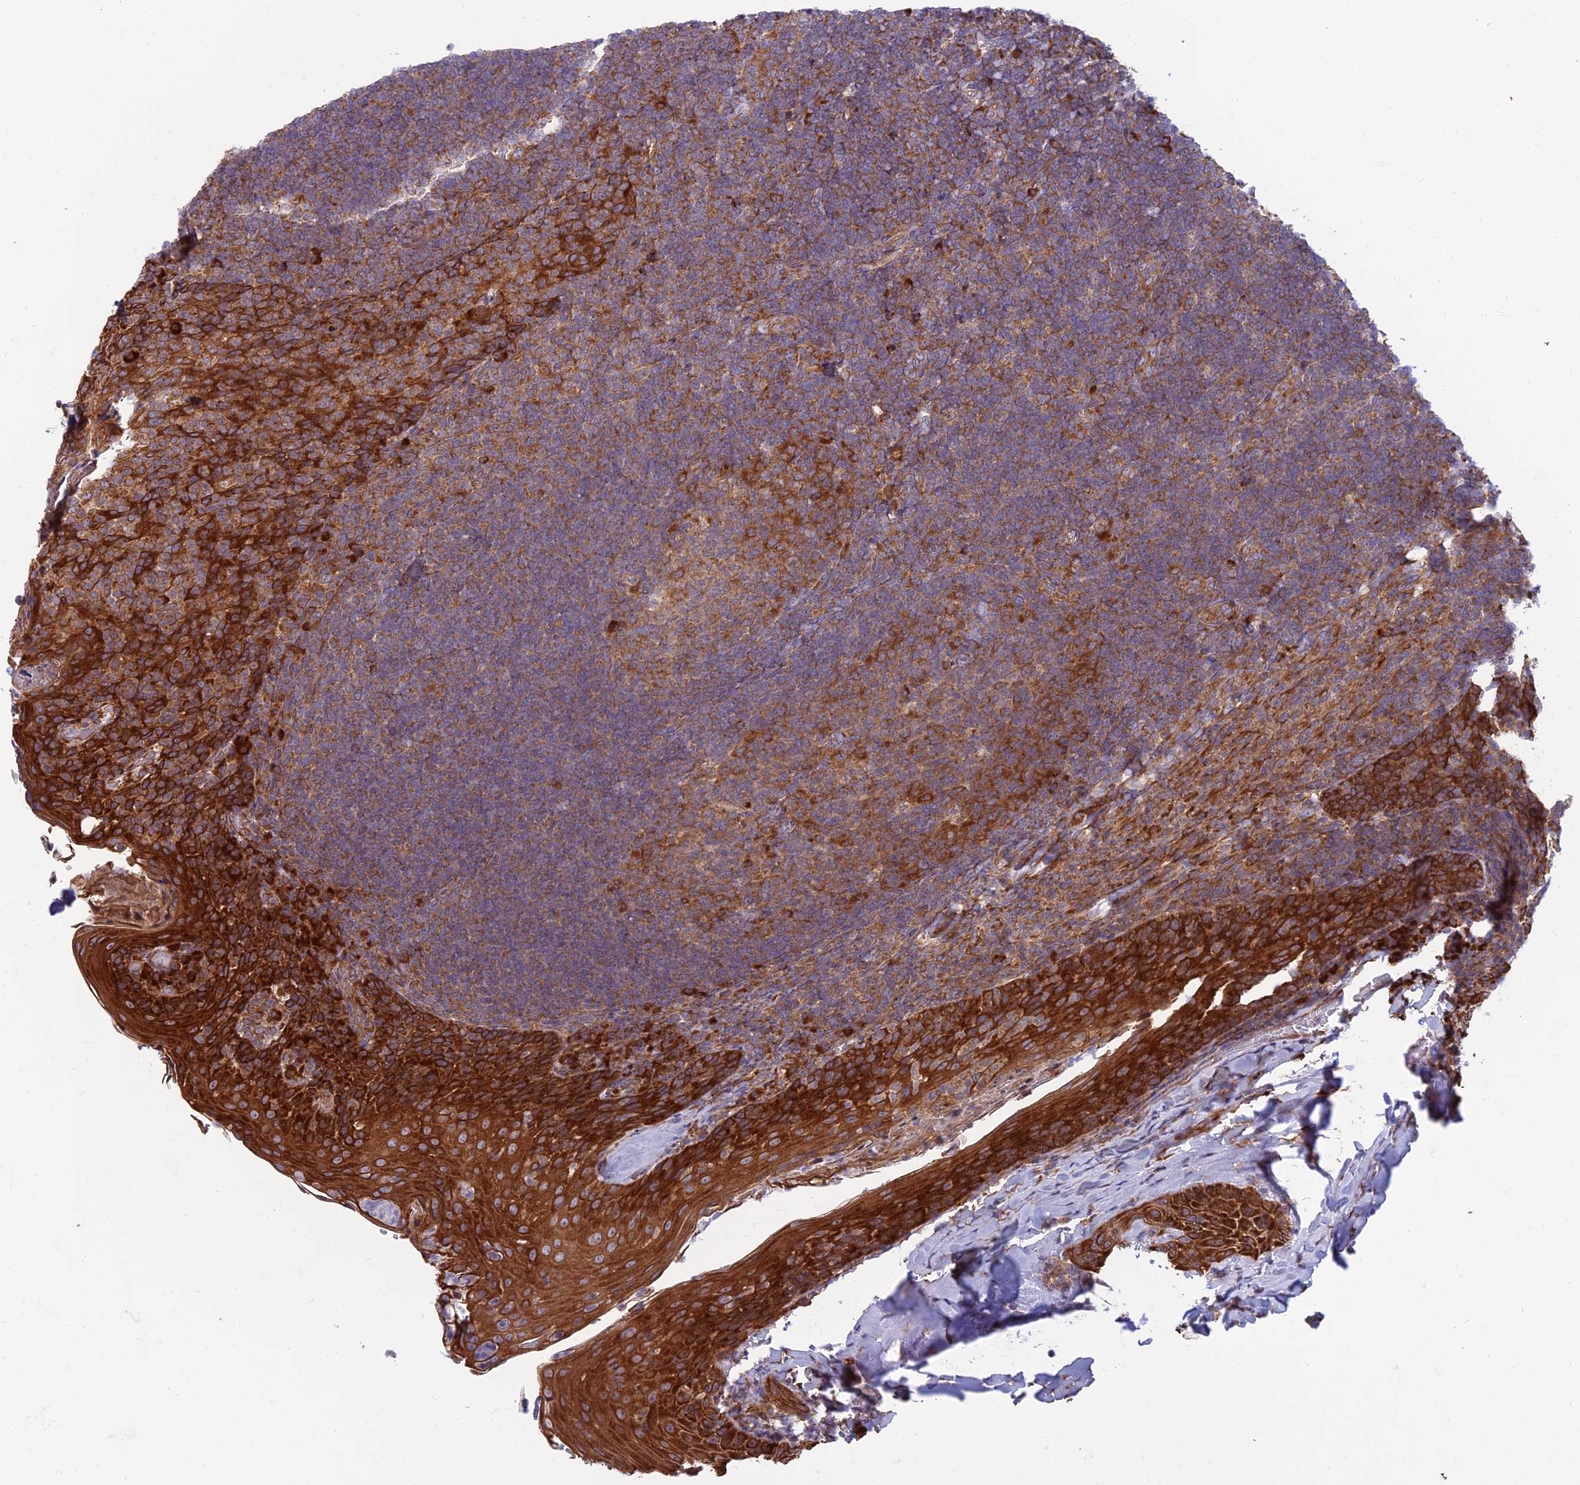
{"staining": {"intensity": "strong", "quantity": "25%-75%", "location": "cytoplasmic/membranous"}, "tissue": "tonsil", "cell_type": "Germinal center cells", "image_type": "normal", "snomed": [{"axis": "morphology", "description": "Normal tissue, NOS"}, {"axis": "topography", "description": "Tonsil"}], "caption": "Protein expression analysis of normal human tonsil reveals strong cytoplasmic/membranous positivity in about 25%-75% of germinal center cells. The staining was performed using DAB (3,3'-diaminobenzidine), with brown indicating positive protein expression. Nuclei are stained blue with hematoxylin.", "gene": "RPL17", "patient": {"sex": "female", "age": 10}}